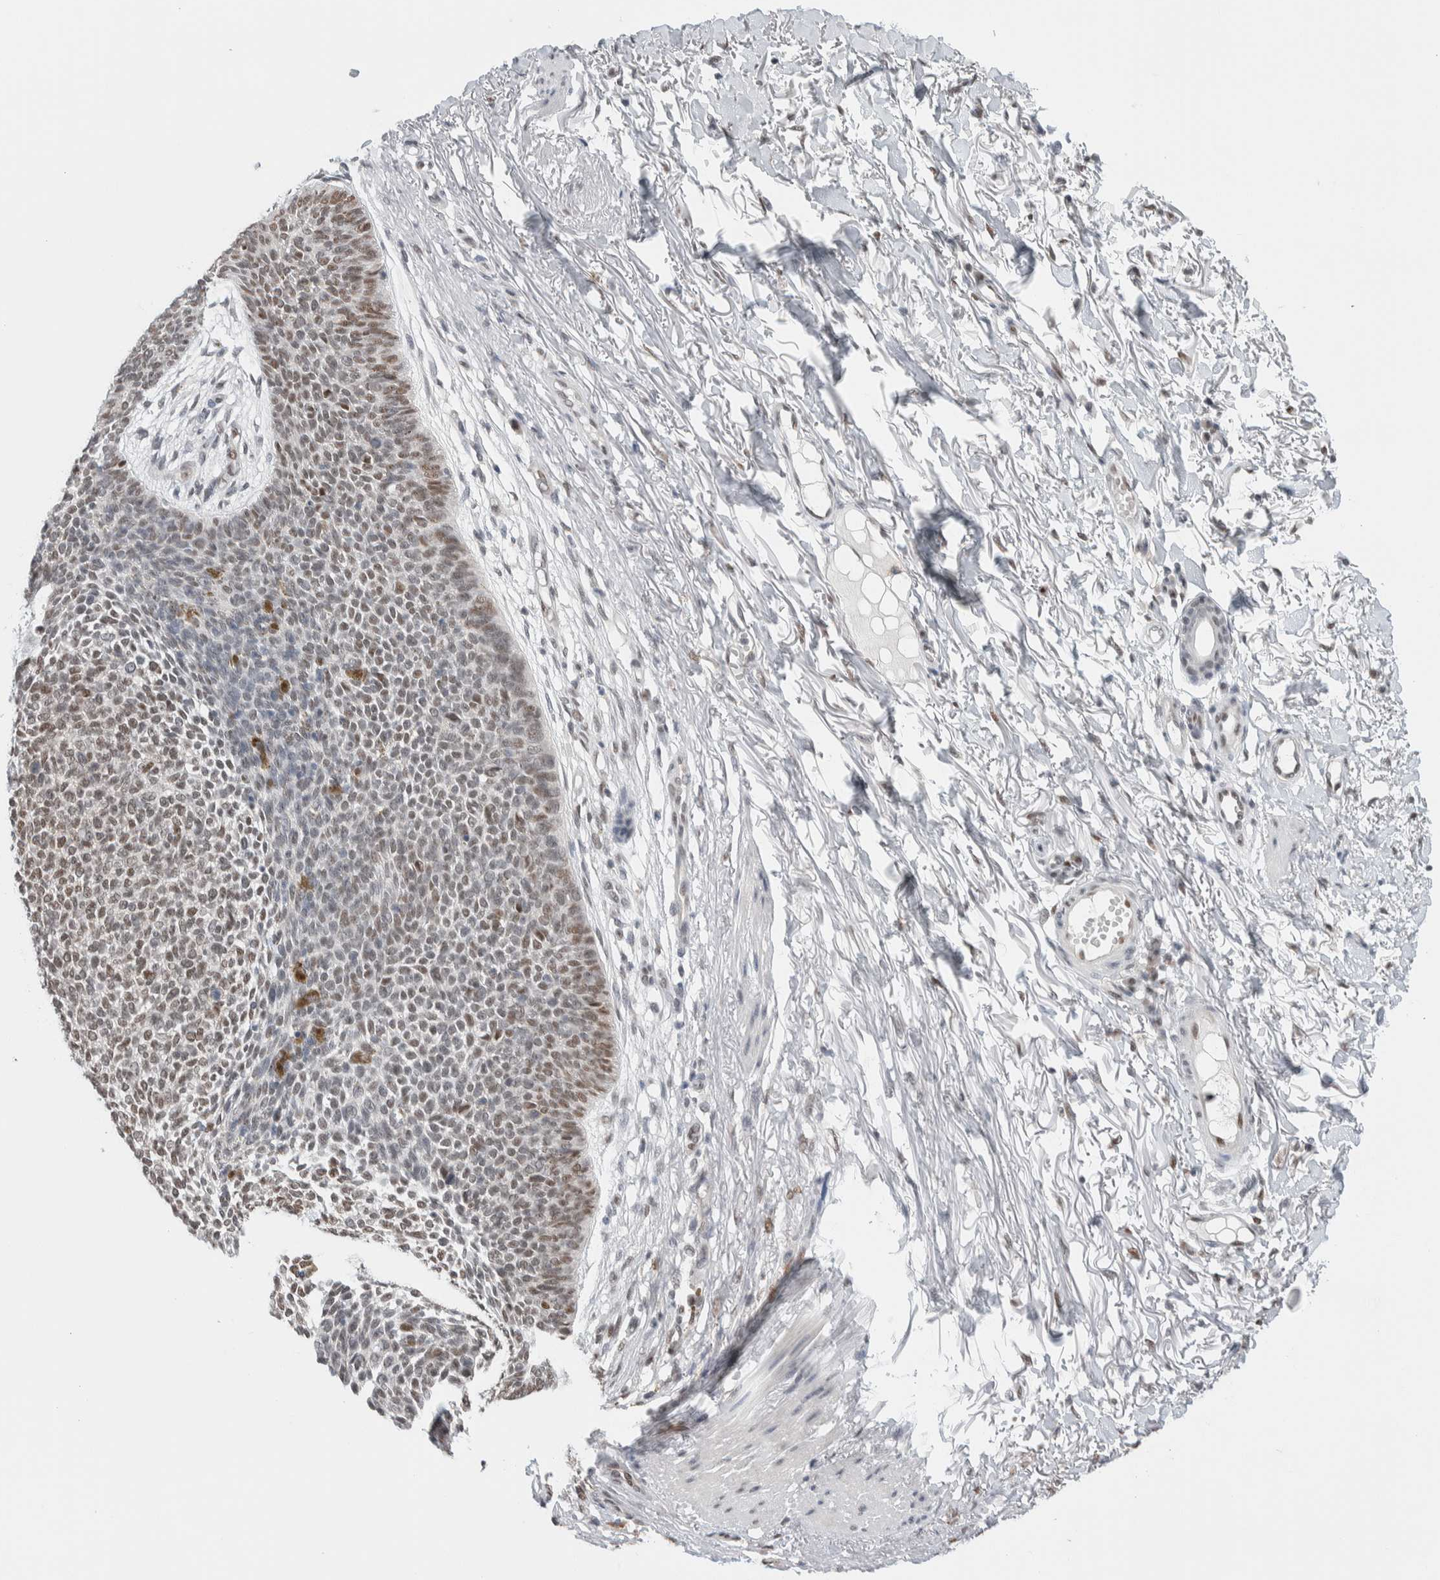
{"staining": {"intensity": "weak", "quantity": "25%-75%", "location": "nuclear"}, "tissue": "skin cancer", "cell_type": "Tumor cells", "image_type": "cancer", "snomed": [{"axis": "morphology", "description": "Basal cell carcinoma"}, {"axis": "topography", "description": "Skin"}], "caption": "An immunohistochemistry photomicrograph of neoplastic tissue is shown. Protein staining in brown labels weak nuclear positivity in skin cancer (basal cell carcinoma) within tumor cells.", "gene": "PRMT1", "patient": {"sex": "female", "age": 84}}